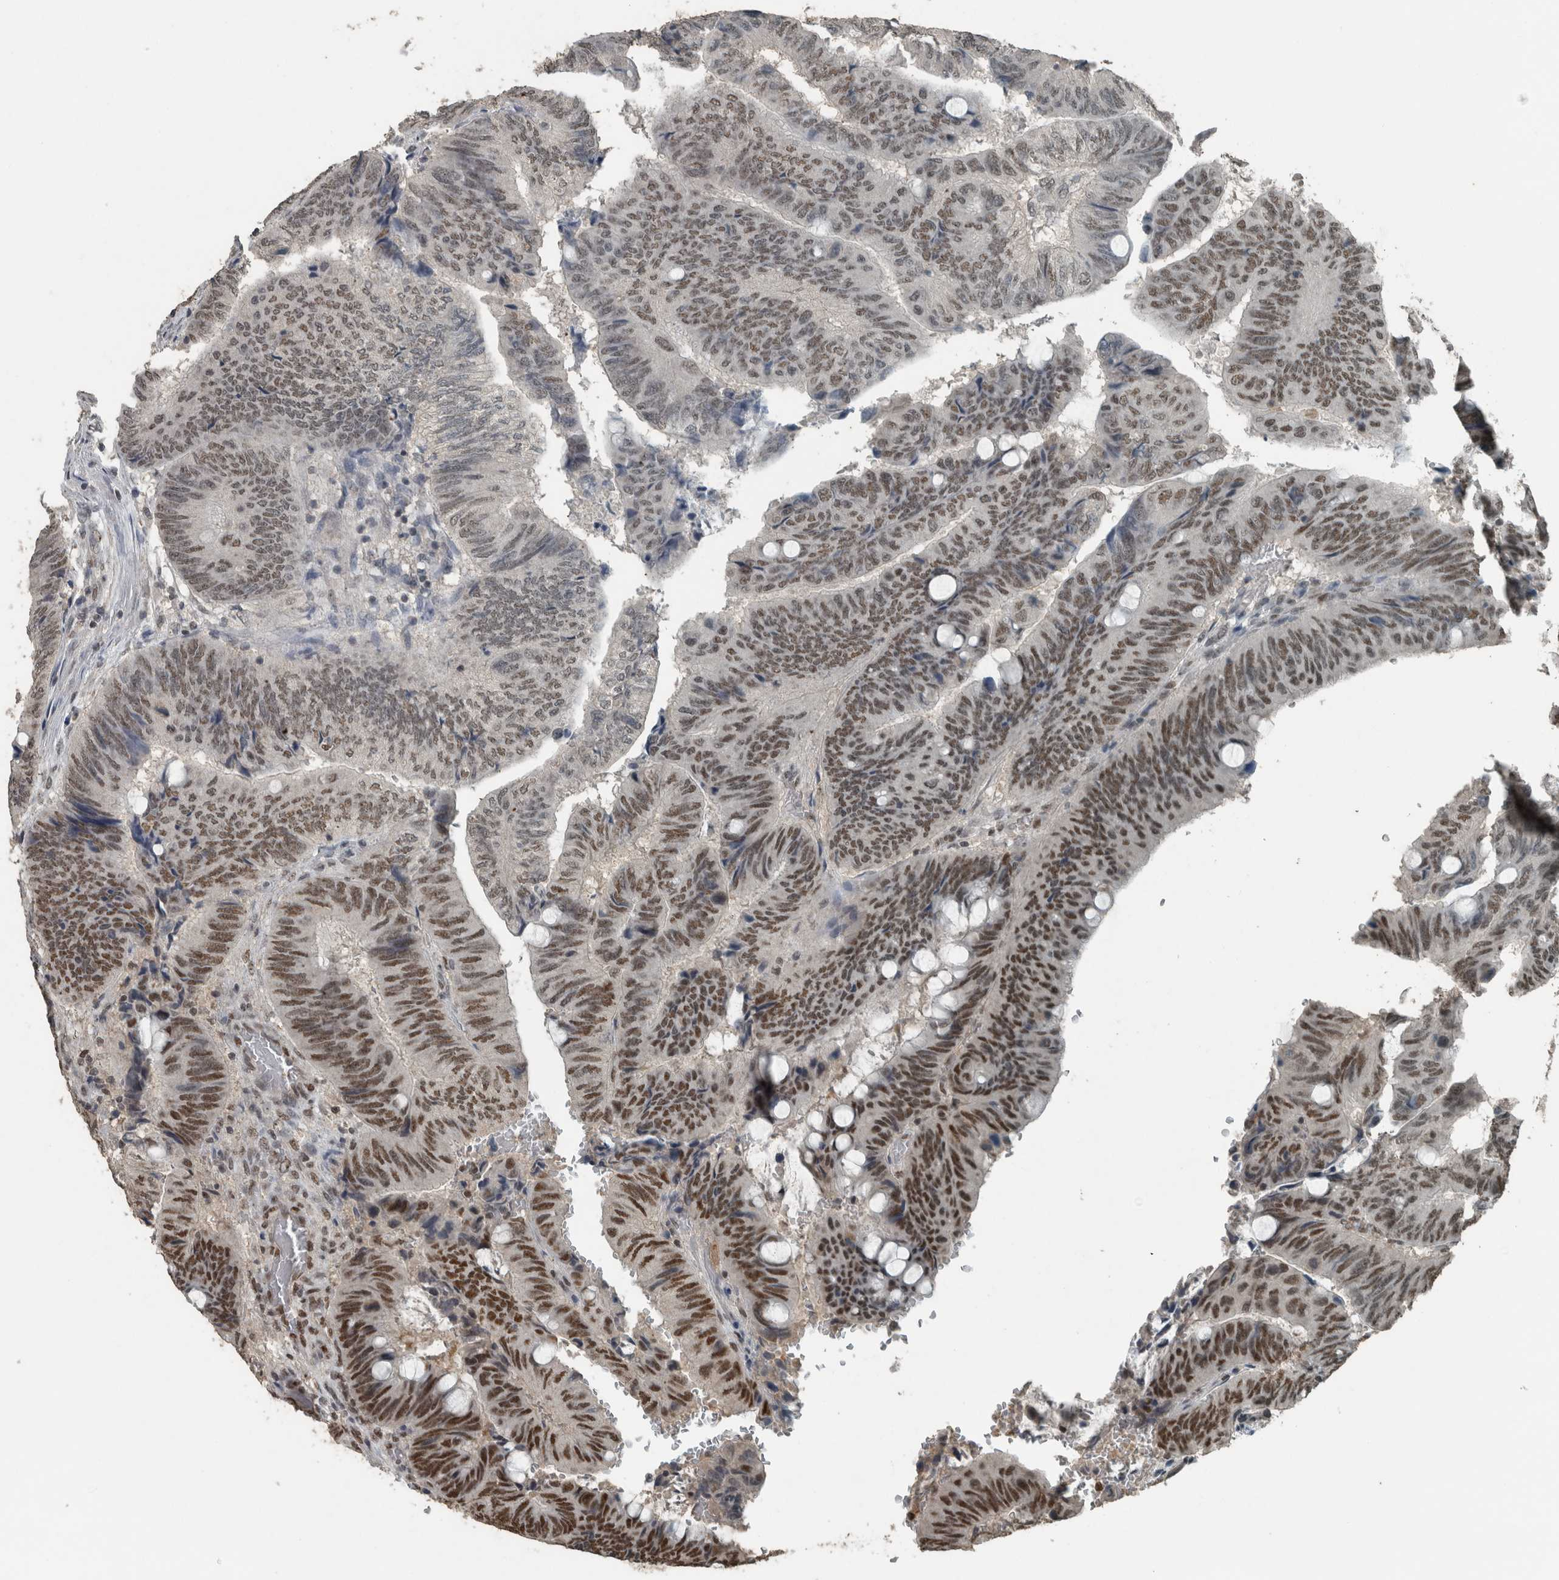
{"staining": {"intensity": "moderate", "quantity": ">75%", "location": "nuclear"}, "tissue": "colorectal cancer", "cell_type": "Tumor cells", "image_type": "cancer", "snomed": [{"axis": "morphology", "description": "Normal tissue, NOS"}, {"axis": "morphology", "description": "Adenocarcinoma, NOS"}, {"axis": "topography", "description": "Rectum"}, {"axis": "topography", "description": "Peripheral nerve tissue"}], "caption": "Human colorectal cancer (adenocarcinoma) stained with a brown dye reveals moderate nuclear positive positivity in about >75% of tumor cells.", "gene": "ZNF24", "patient": {"sex": "male", "age": 92}}